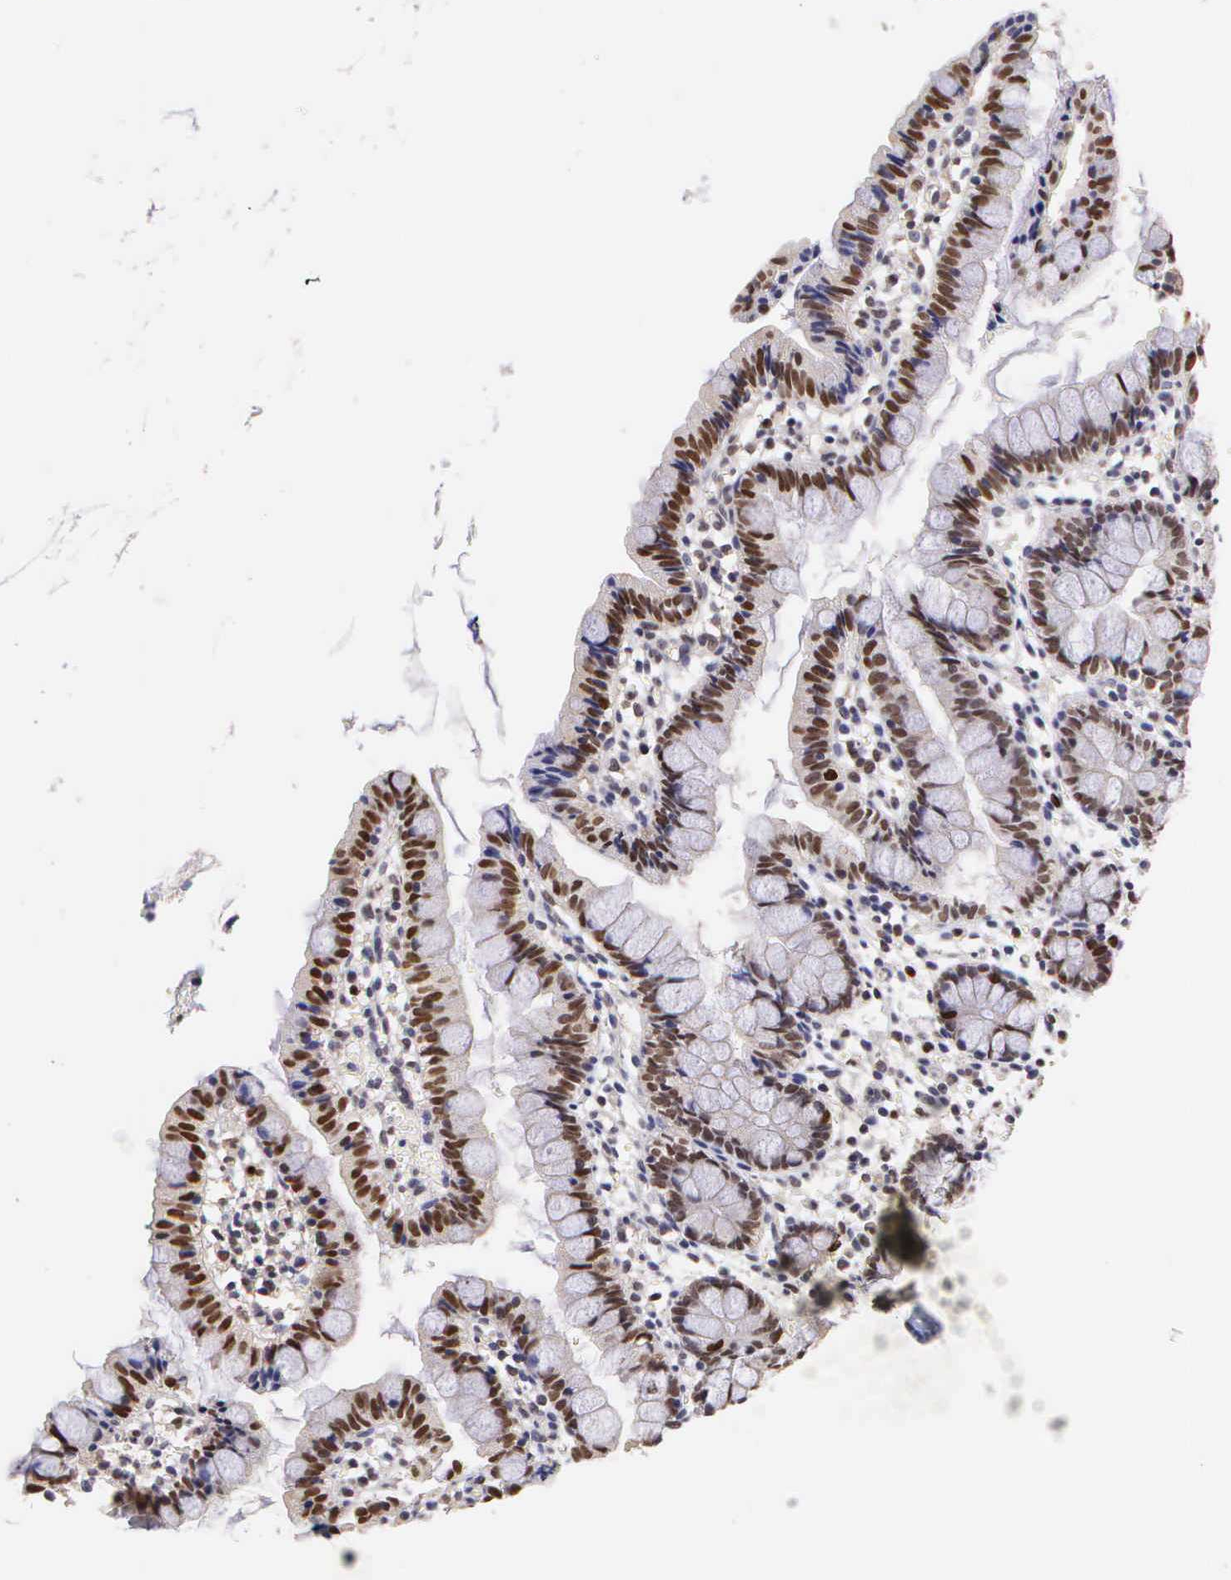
{"staining": {"intensity": "strong", "quantity": "25%-75%", "location": "nuclear"}, "tissue": "small intestine", "cell_type": "Glandular cells", "image_type": "normal", "snomed": [{"axis": "morphology", "description": "Normal tissue, NOS"}, {"axis": "topography", "description": "Small intestine"}], "caption": "Strong nuclear protein positivity is present in approximately 25%-75% of glandular cells in small intestine. The staining is performed using DAB brown chromogen to label protein expression. The nuclei are counter-stained blue using hematoxylin.", "gene": "MKI67", "patient": {"sex": "male", "age": 1}}